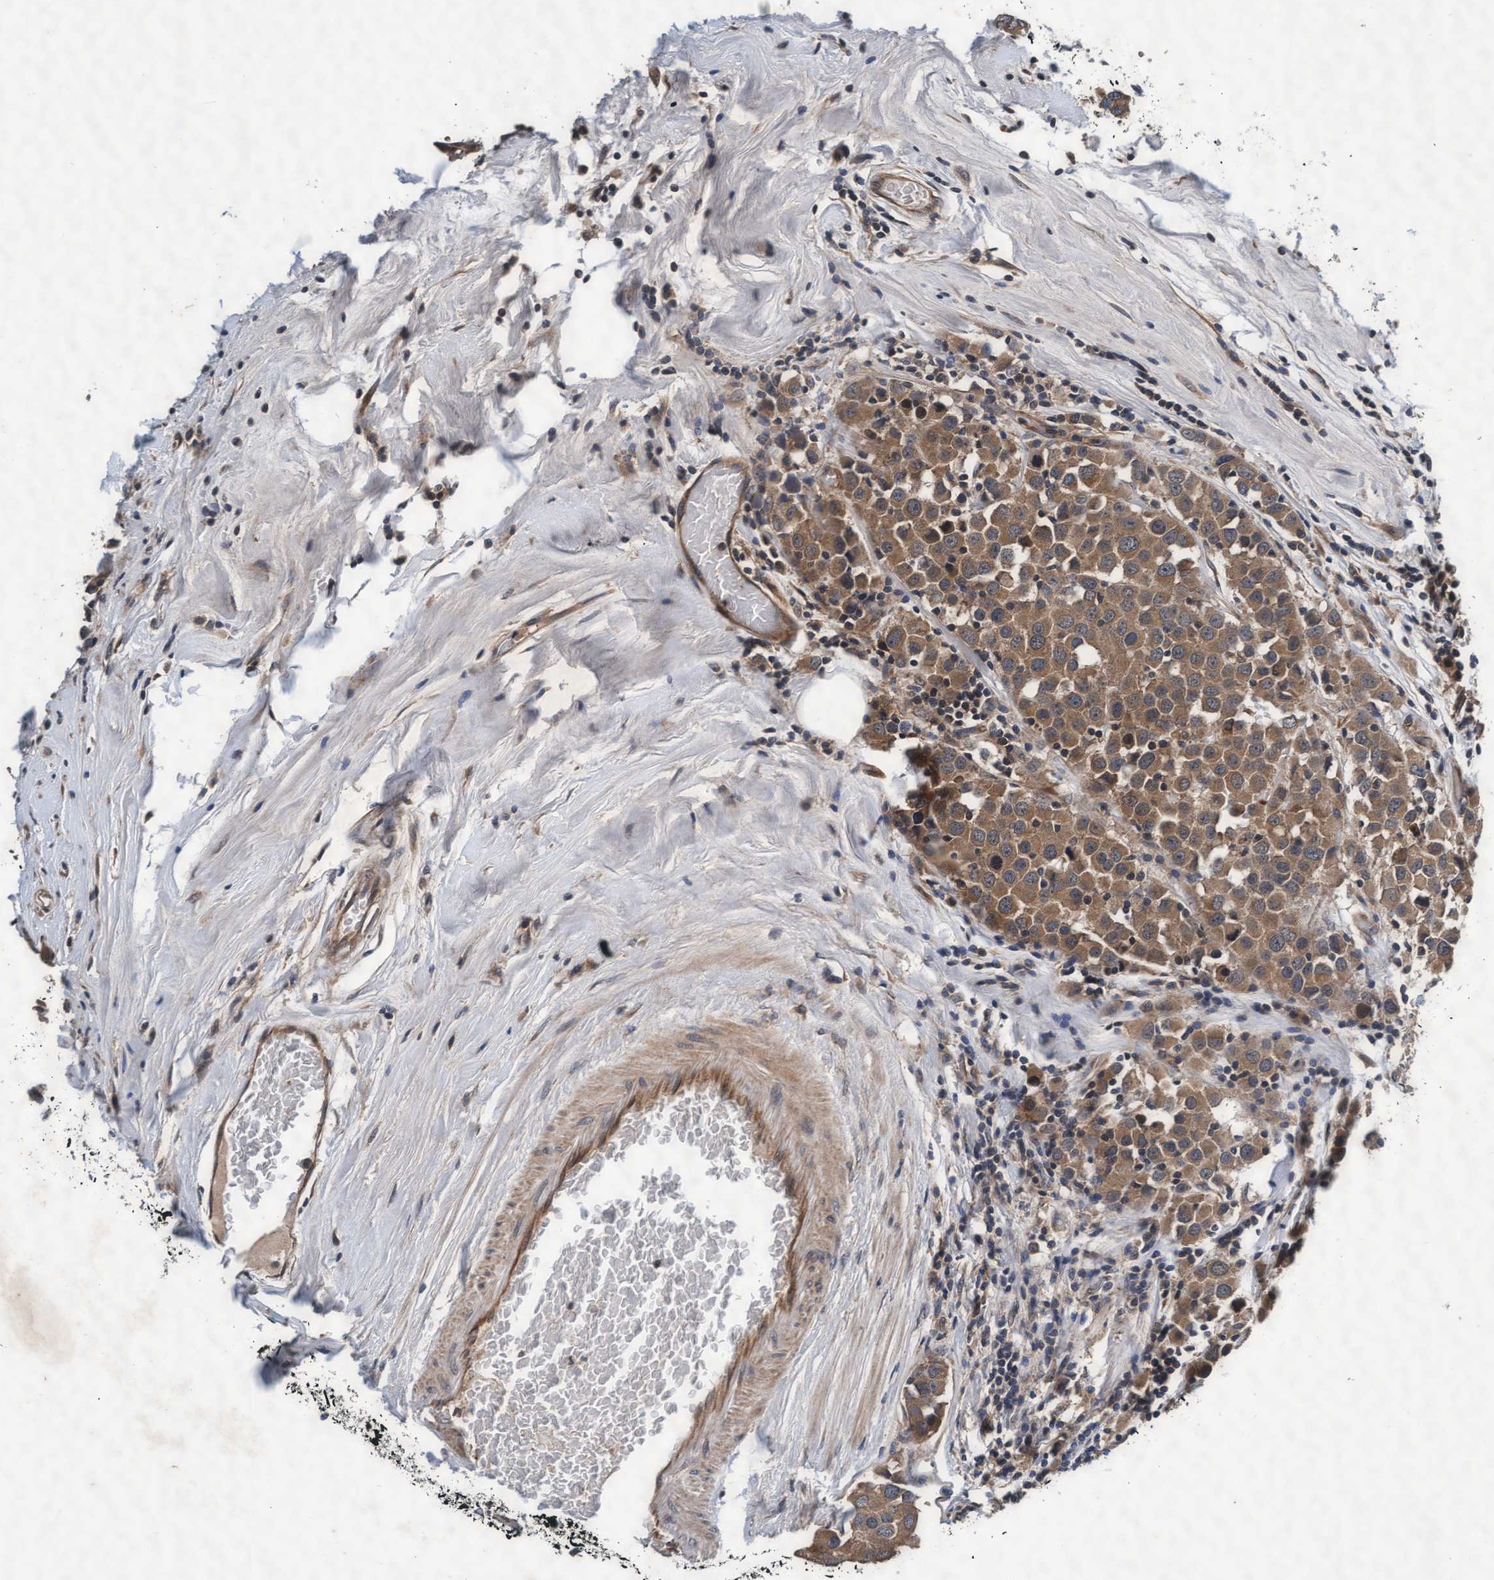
{"staining": {"intensity": "moderate", "quantity": ">75%", "location": "cytoplasmic/membranous"}, "tissue": "breast cancer", "cell_type": "Tumor cells", "image_type": "cancer", "snomed": [{"axis": "morphology", "description": "Duct carcinoma"}, {"axis": "topography", "description": "Breast"}], "caption": "IHC micrograph of neoplastic tissue: breast cancer (intraductal carcinoma) stained using immunohistochemistry (IHC) exhibits medium levels of moderate protein expression localized specifically in the cytoplasmic/membranous of tumor cells, appearing as a cytoplasmic/membranous brown color.", "gene": "EFCAB13", "patient": {"sex": "female", "age": 61}}